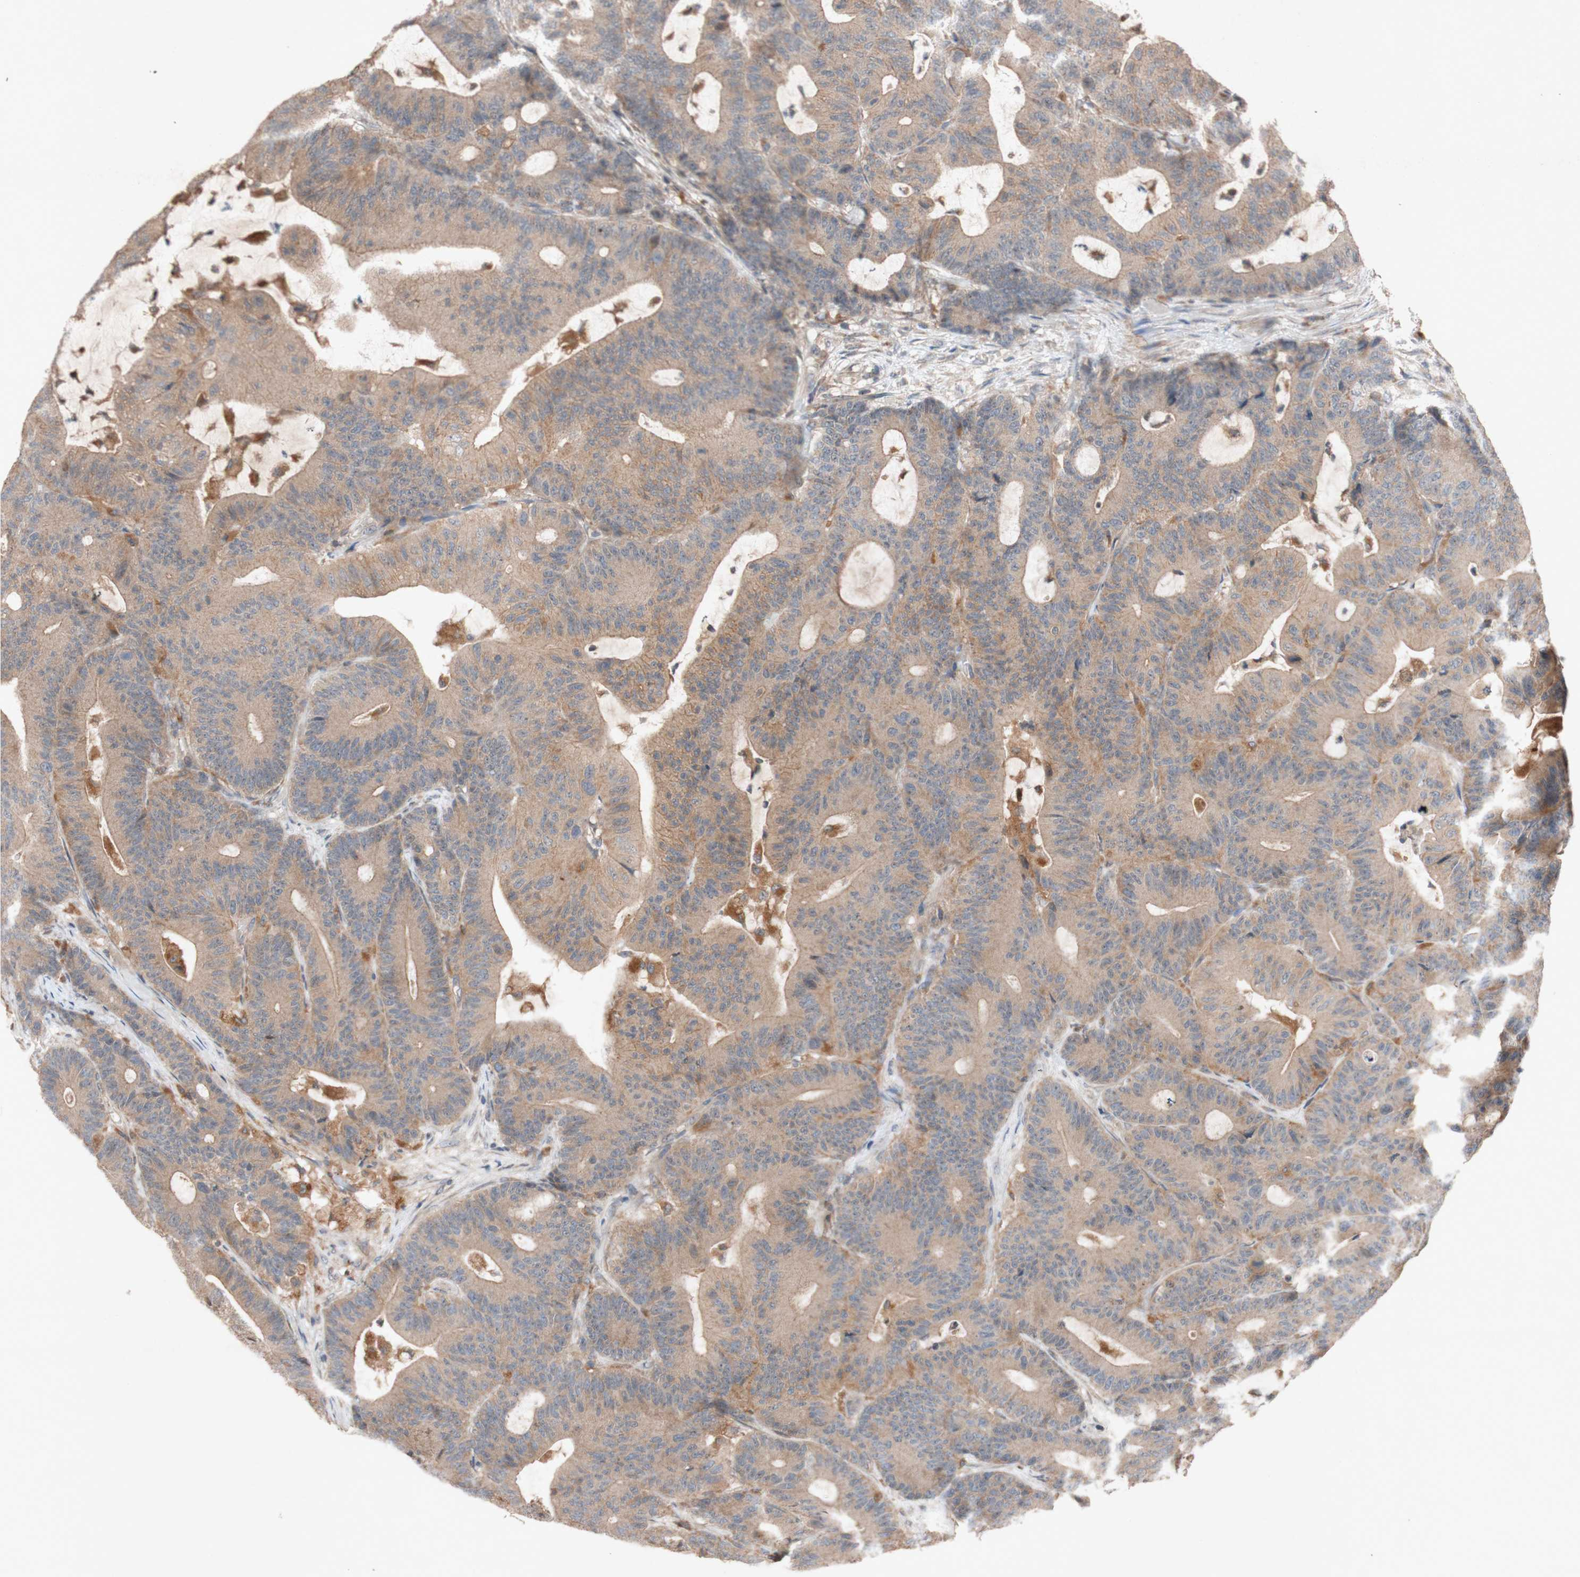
{"staining": {"intensity": "weak", "quantity": ">75%", "location": "cytoplasmic/membranous"}, "tissue": "colorectal cancer", "cell_type": "Tumor cells", "image_type": "cancer", "snomed": [{"axis": "morphology", "description": "Adenocarcinoma, NOS"}, {"axis": "topography", "description": "Colon"}], "caption": "Colorectal cancer (adenocarcinoma) was stained to show a protein in brown. There is low levels of weak cytoplasmic/membranous staining in approximately >75% of tumor cells.", "gene": "ATP6V1F", "patient": {"sex": "female", "age": 84}}